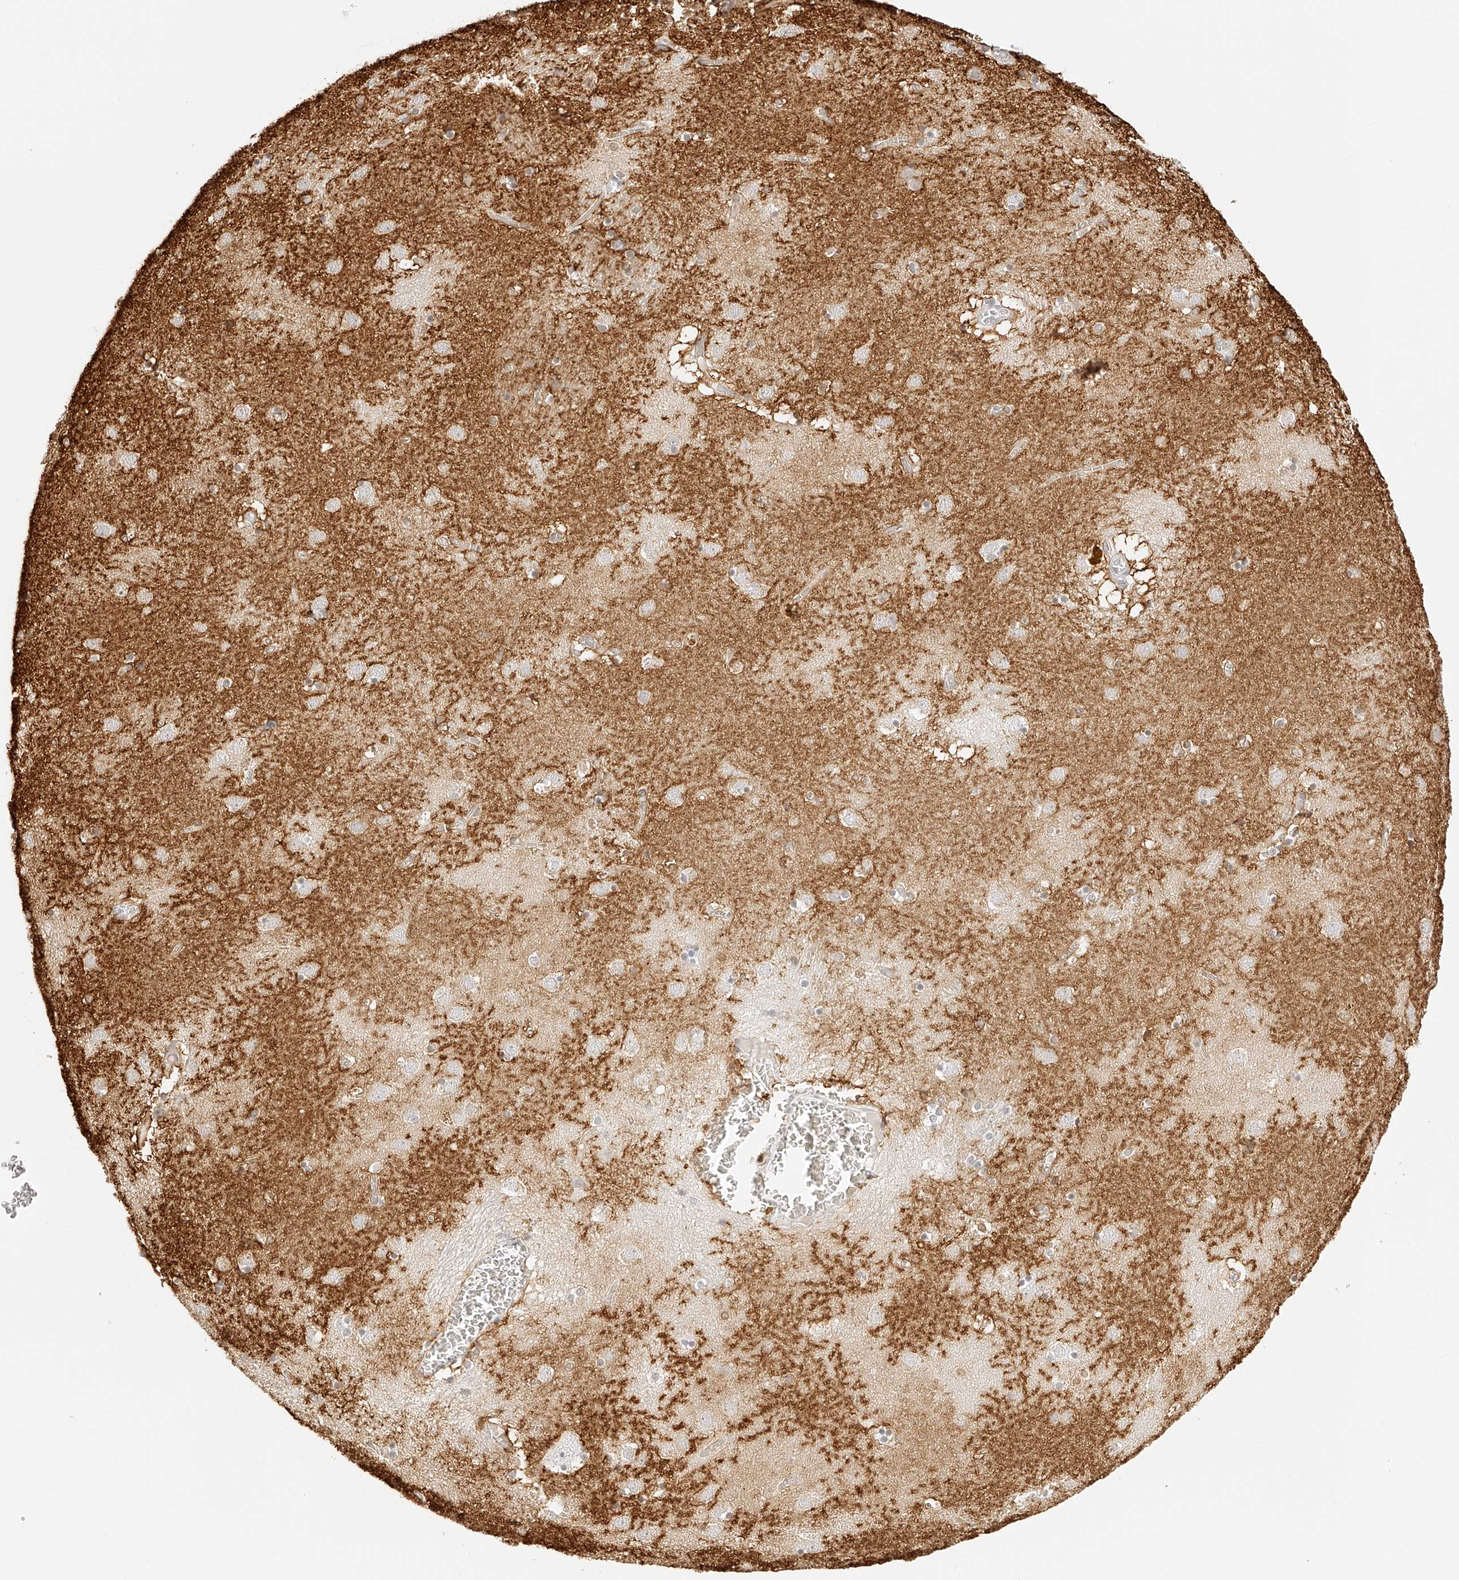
{"staining": {"intensity": "negative", "quantity": "none", "location": "none"}, "tissue": "caudate", "cell_type": "Glial cells", "image_type": "normal", "snomed": [{"axis": "morphology", "description": "Normal tissue, NOS"}, {"axis": "topography", "description": "Lateral ventricle wall"}], "caption": "Immunohistochemistry of normal caudate reveals no staining in glial cells. (DAB (3,3'-diaminobenzidine) immunohistochemistry visualized using brightfield microscopy, high magnification).", "gene": "ZFP69", "patient": {"sex": "male", "age": 70}}